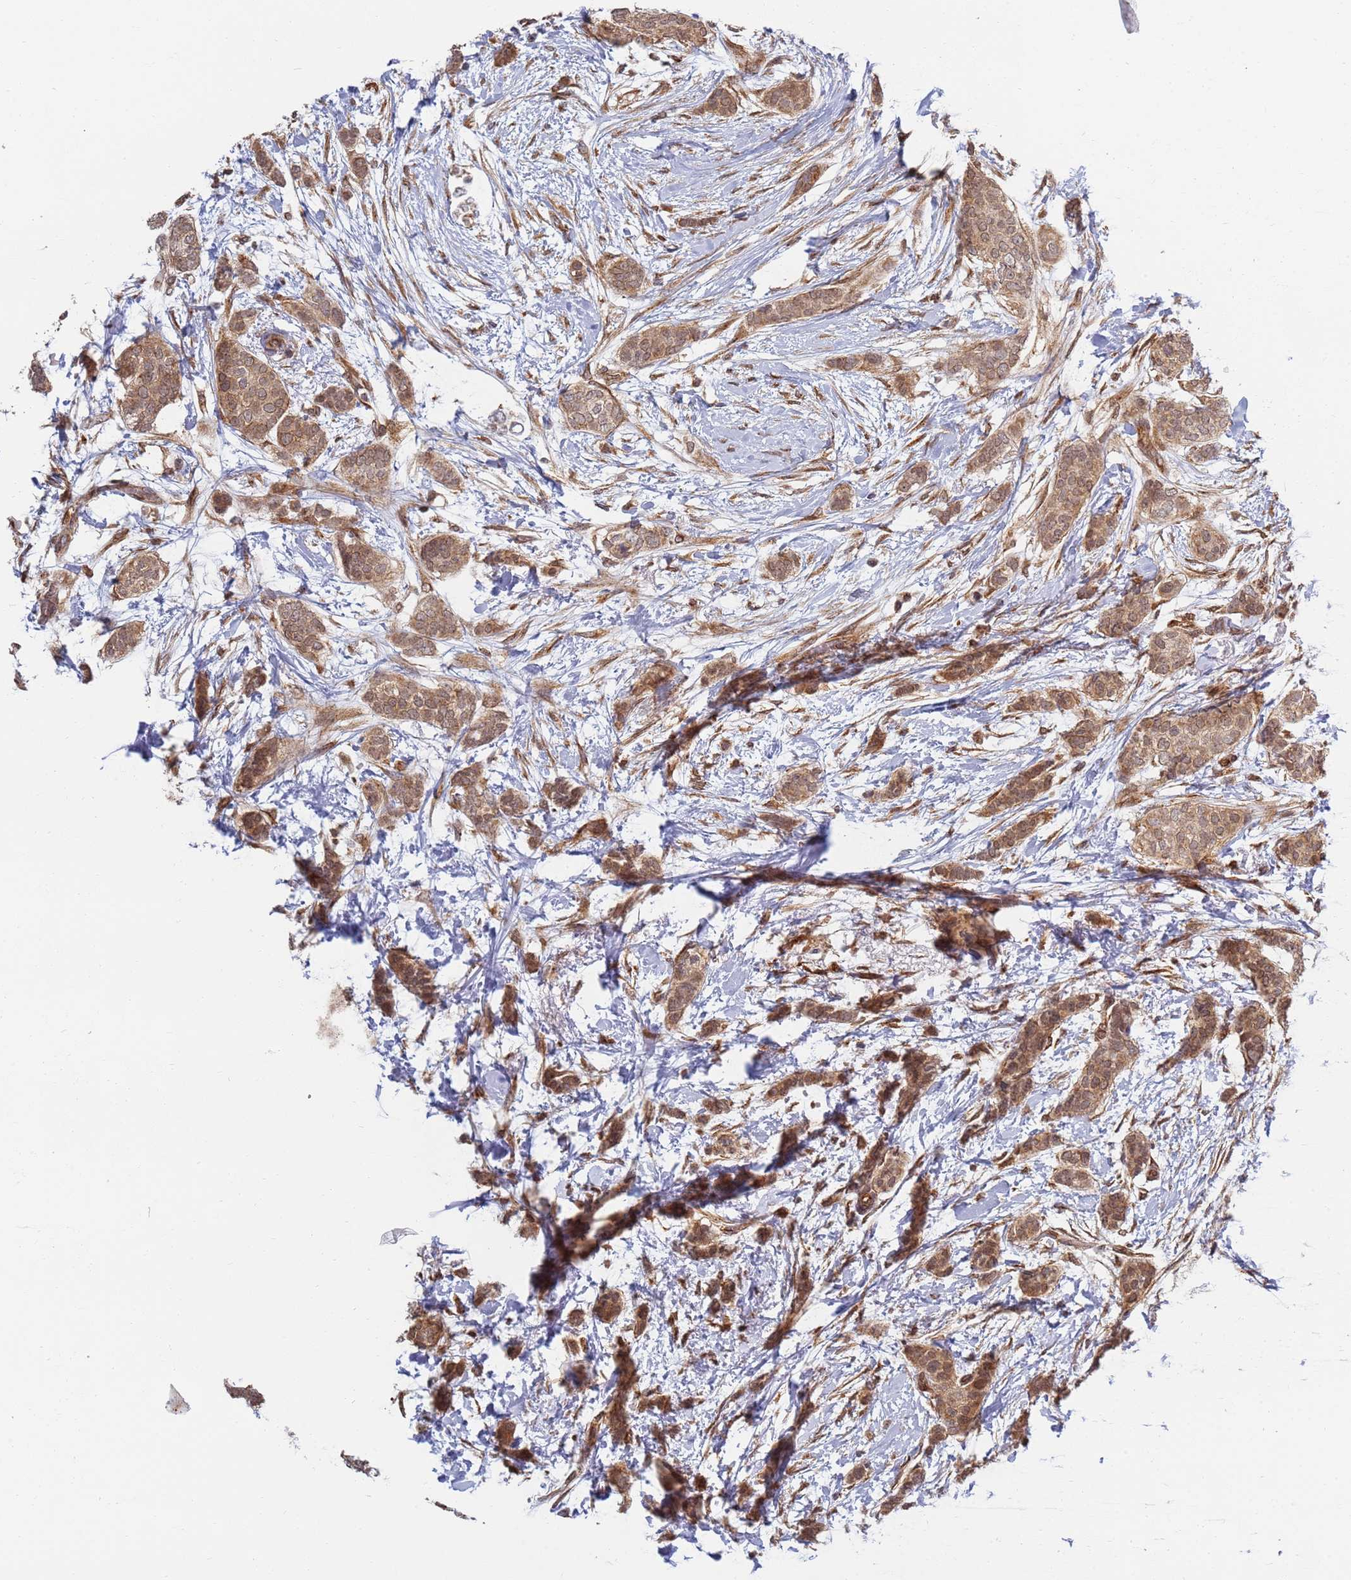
{"staining": {"intensity": "moderate", "quantity": ">75%", "location": "cytoplasmic/membranous,nuclear"}, "tissue": "breast cancer", "cell_type": "Tumor cells", "image_type": "cancer", "snomed": [{"axis": "morphology", "description": "Duct carcinoma"}, {"axis": "topography", "description": "Breast"}], "caption": "Breast cancer stained with DAB IHC exhibits medium levels of moderate cytoplasmic/membranous and nuclear expression in approximately >75% of tumor cells.", "gene": "CEP170", "patient": {"sex": "female", "age": 72}}